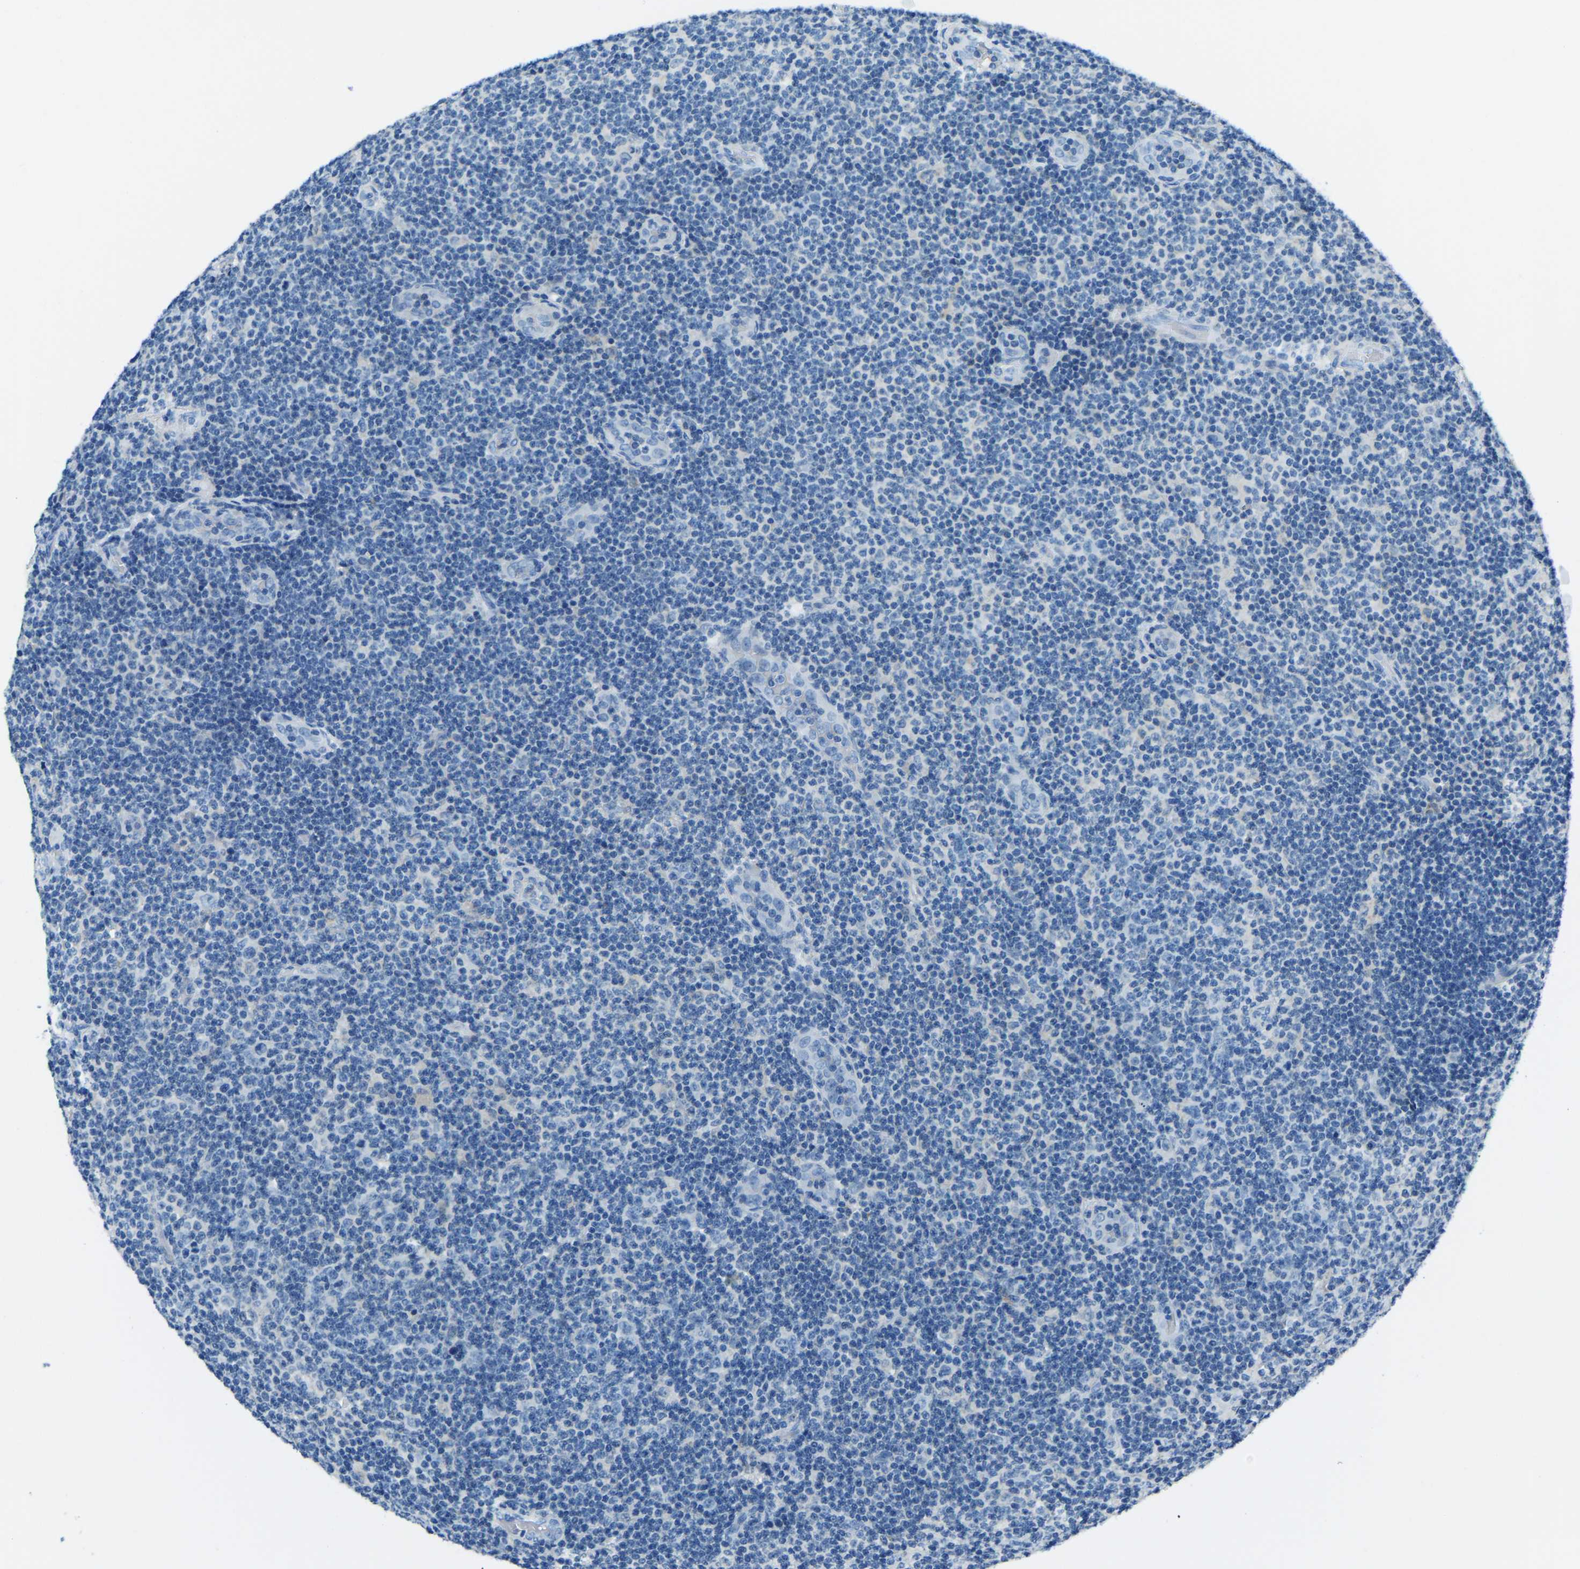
{"staining": {"intensity": "negative", "quantity": "none", "location": "none"}, "tissue": "lymphoma", "cell_type": "Tumor cells", "image_type": "cancer", "snomed": [{"axis": "morphology", "description": "Malignant lymphoma, non-Hodgkin's type, Low grade"}, {"axis": "topography", "description": "Lymph node"}], "caption": "IHC of malignant lymphoma, non-Hodgkin's type (low-grade) shows no expression in tumor cells.", "gene": "XIRP1", "patient": {"sex": "male", "age": 83}}